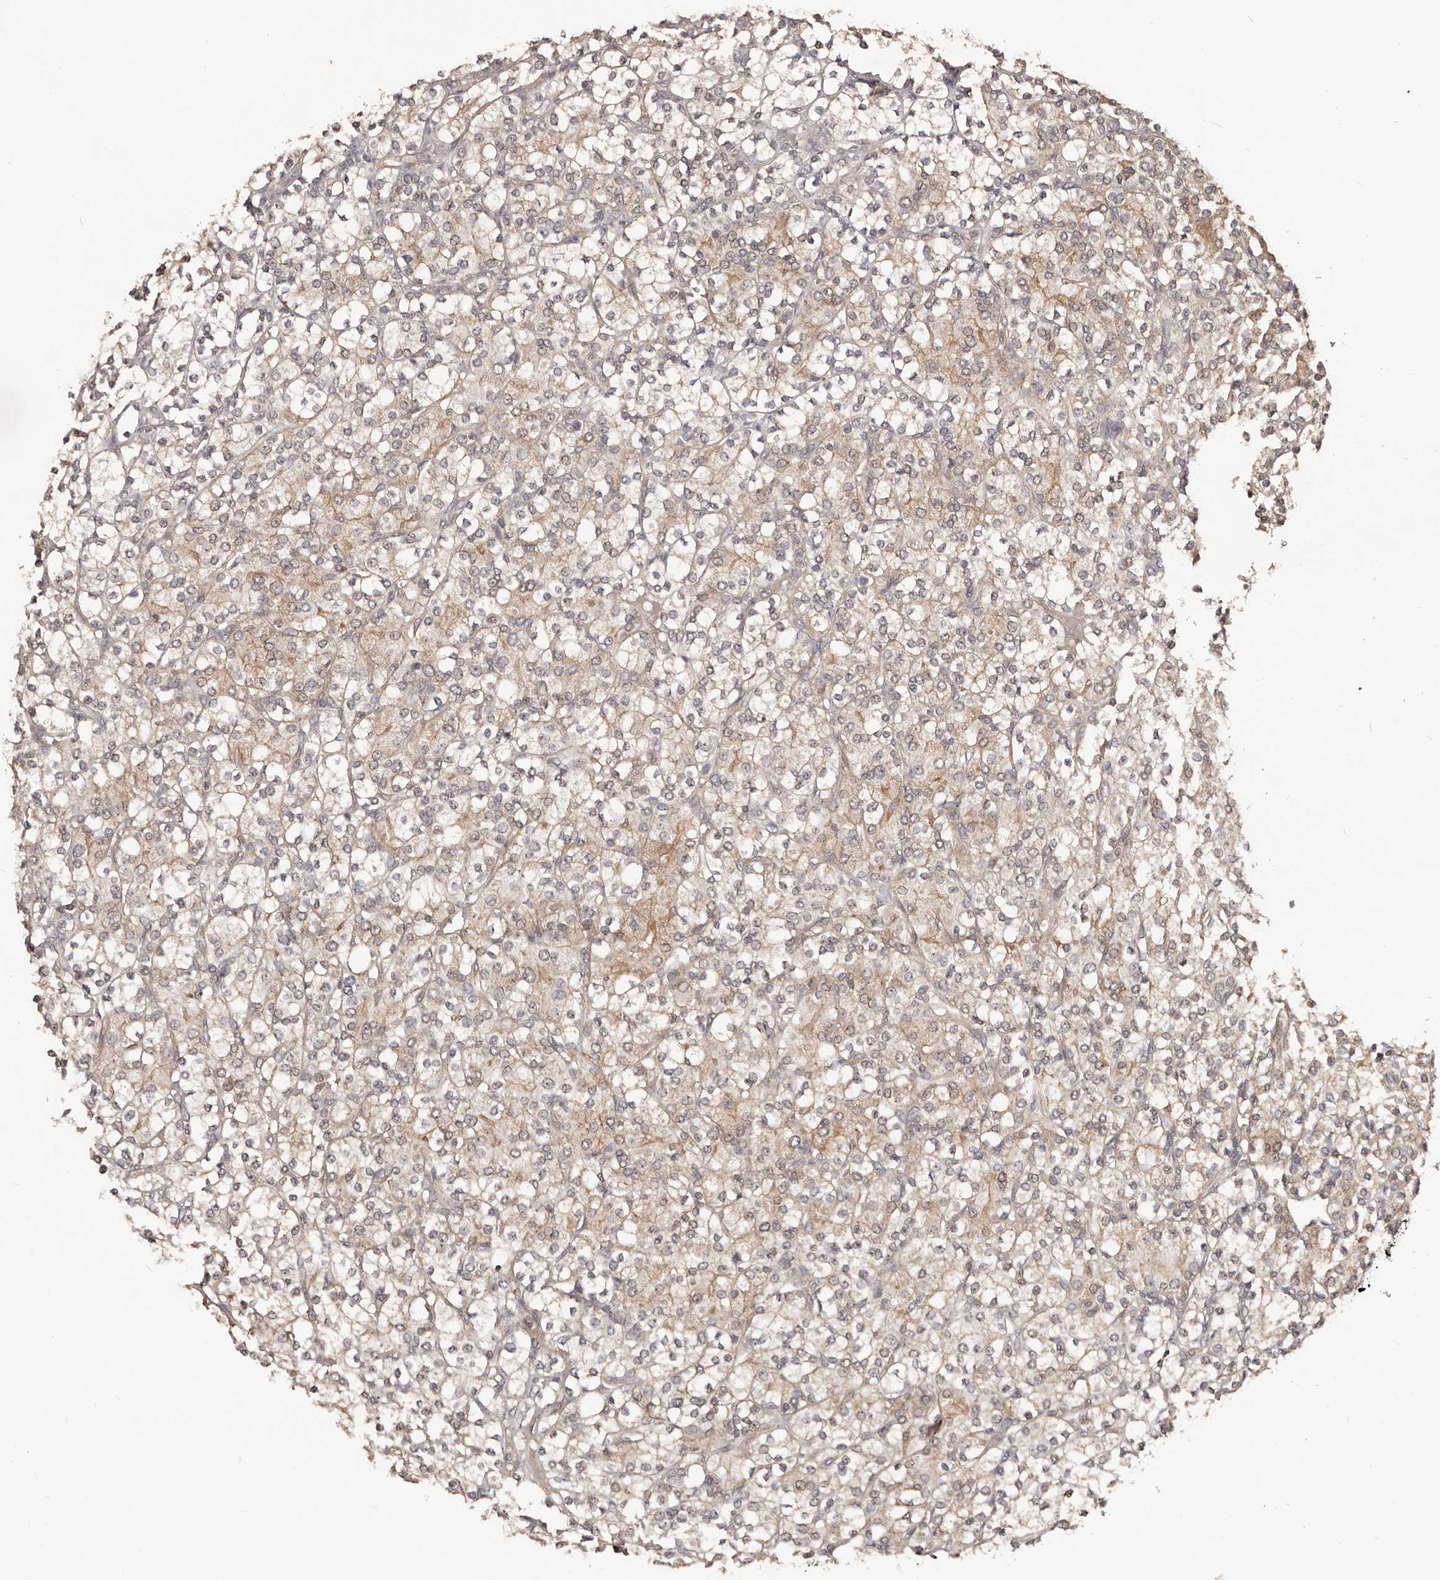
{"staining": {"intensity": "weak", "quantity": ">75%", "location": "cytoplasmic/membranous"}, "tissue": "renal cancer", "cell_type": "Tumor cells", "image_type": "cancer", "snomed": [{"axis": "morphology", "description": "Adenocarcinoma, NOS"}, {"axis": "topography", "description": "Kidney"}], "caption": "A high-resolution micrograph shows immunohistochemistry staining of renal cancer (adenocarcinoma), which demonstrates weak cytoplasmic/membranous staining in approximately >75% of tumor cells.", "gene": "MDP1", "patient": {"sex": "male", "age": 77}}